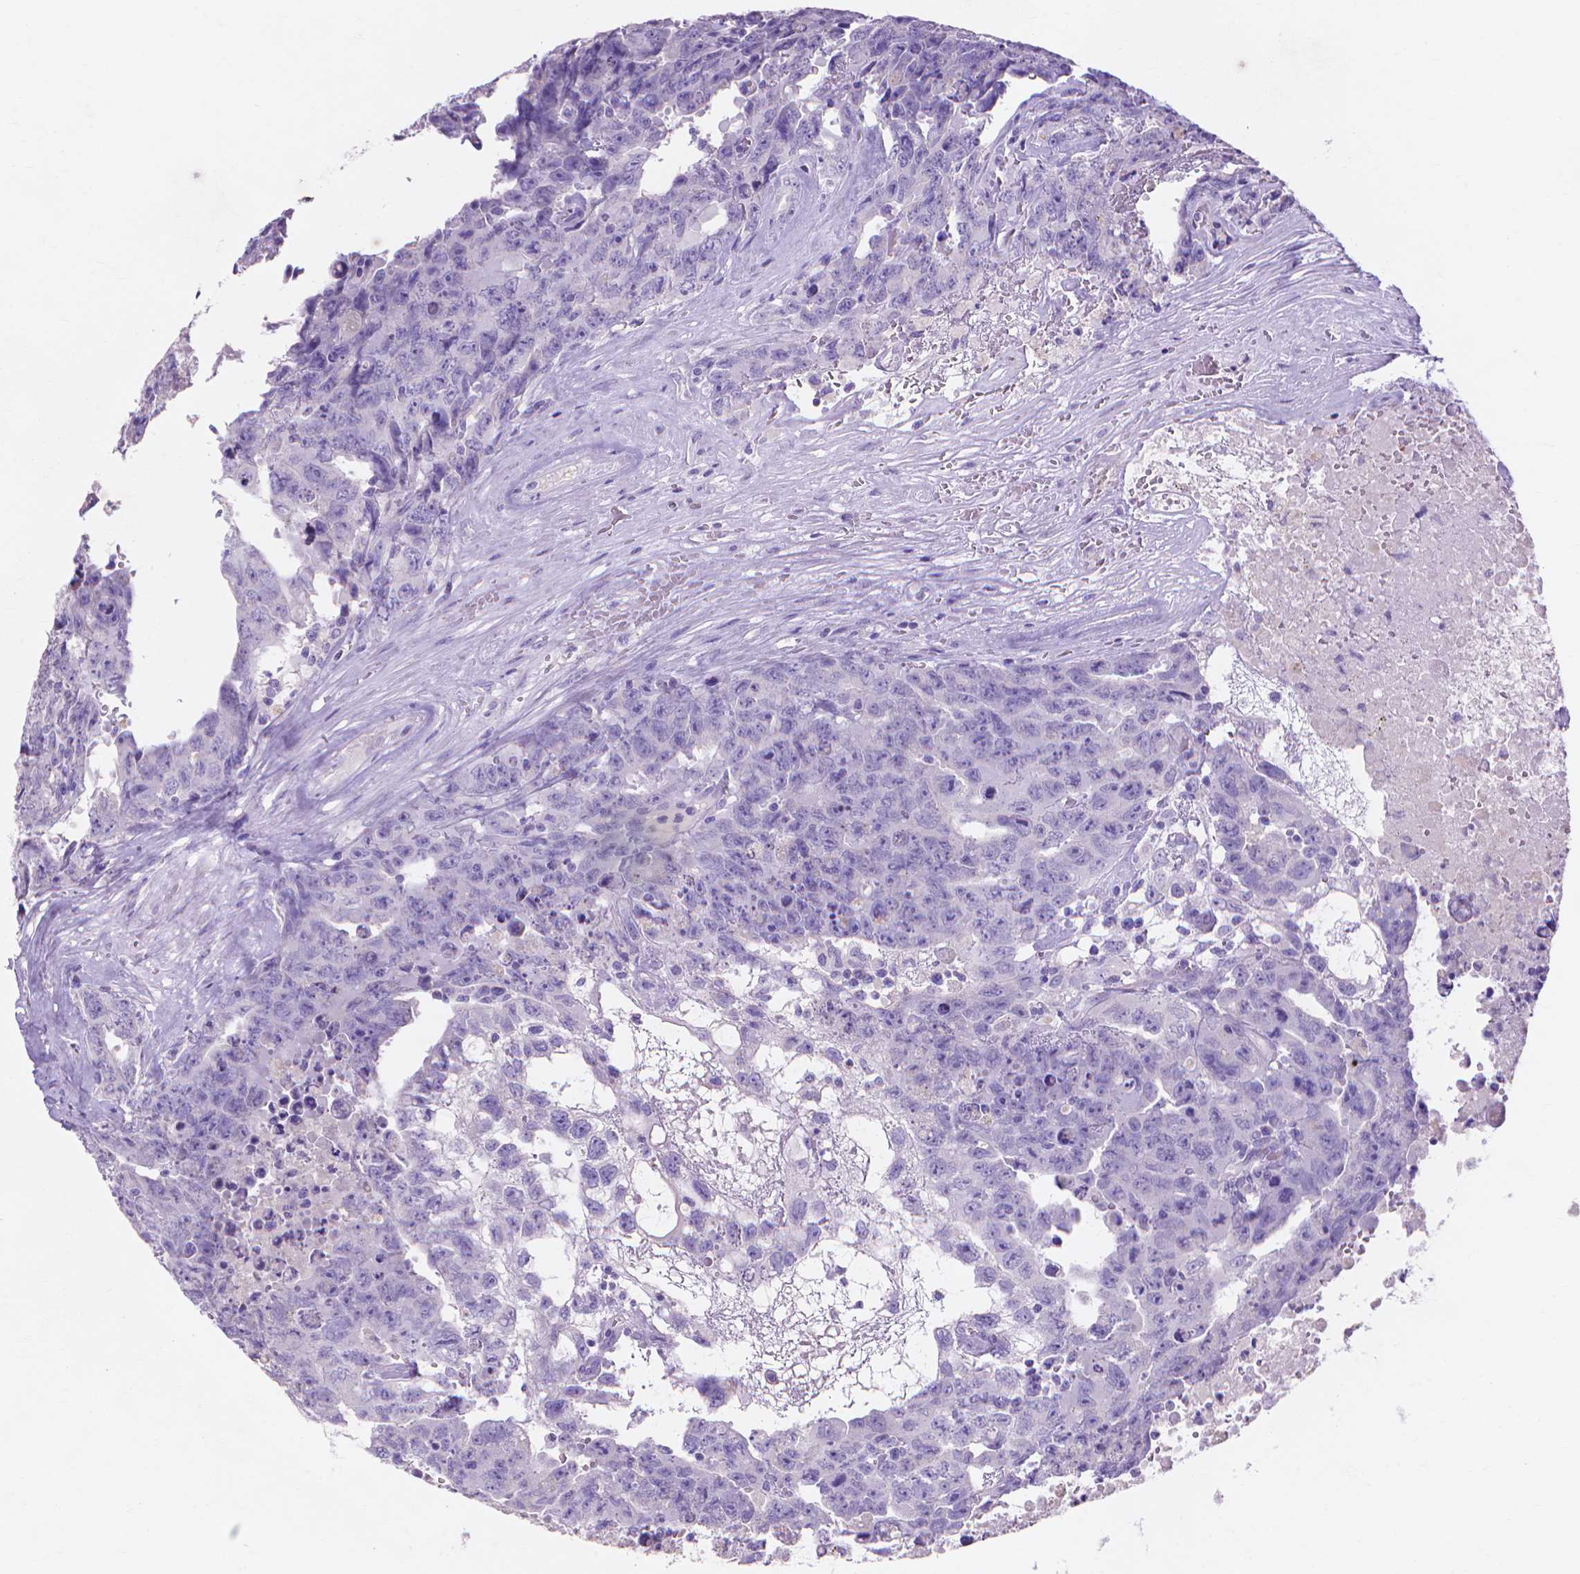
{"staining": {"intensity": "negative", "quantity": "none", "location": "none"}, "tissue": "testis cancer", "cell_type": "Tumor cells", "image_type": "cancer", "snomed": [{"axis": "morphology", "description": "Carcinoma, Embryonal, NOS"}, {"axis": "topography", "description": "Testis"}], "caption": "Tumor cells are negative for brown protein staining in embryonal carcinoma (testis).", "gene": "MMP11", "patient": {"sex": "male", "age": 24}}